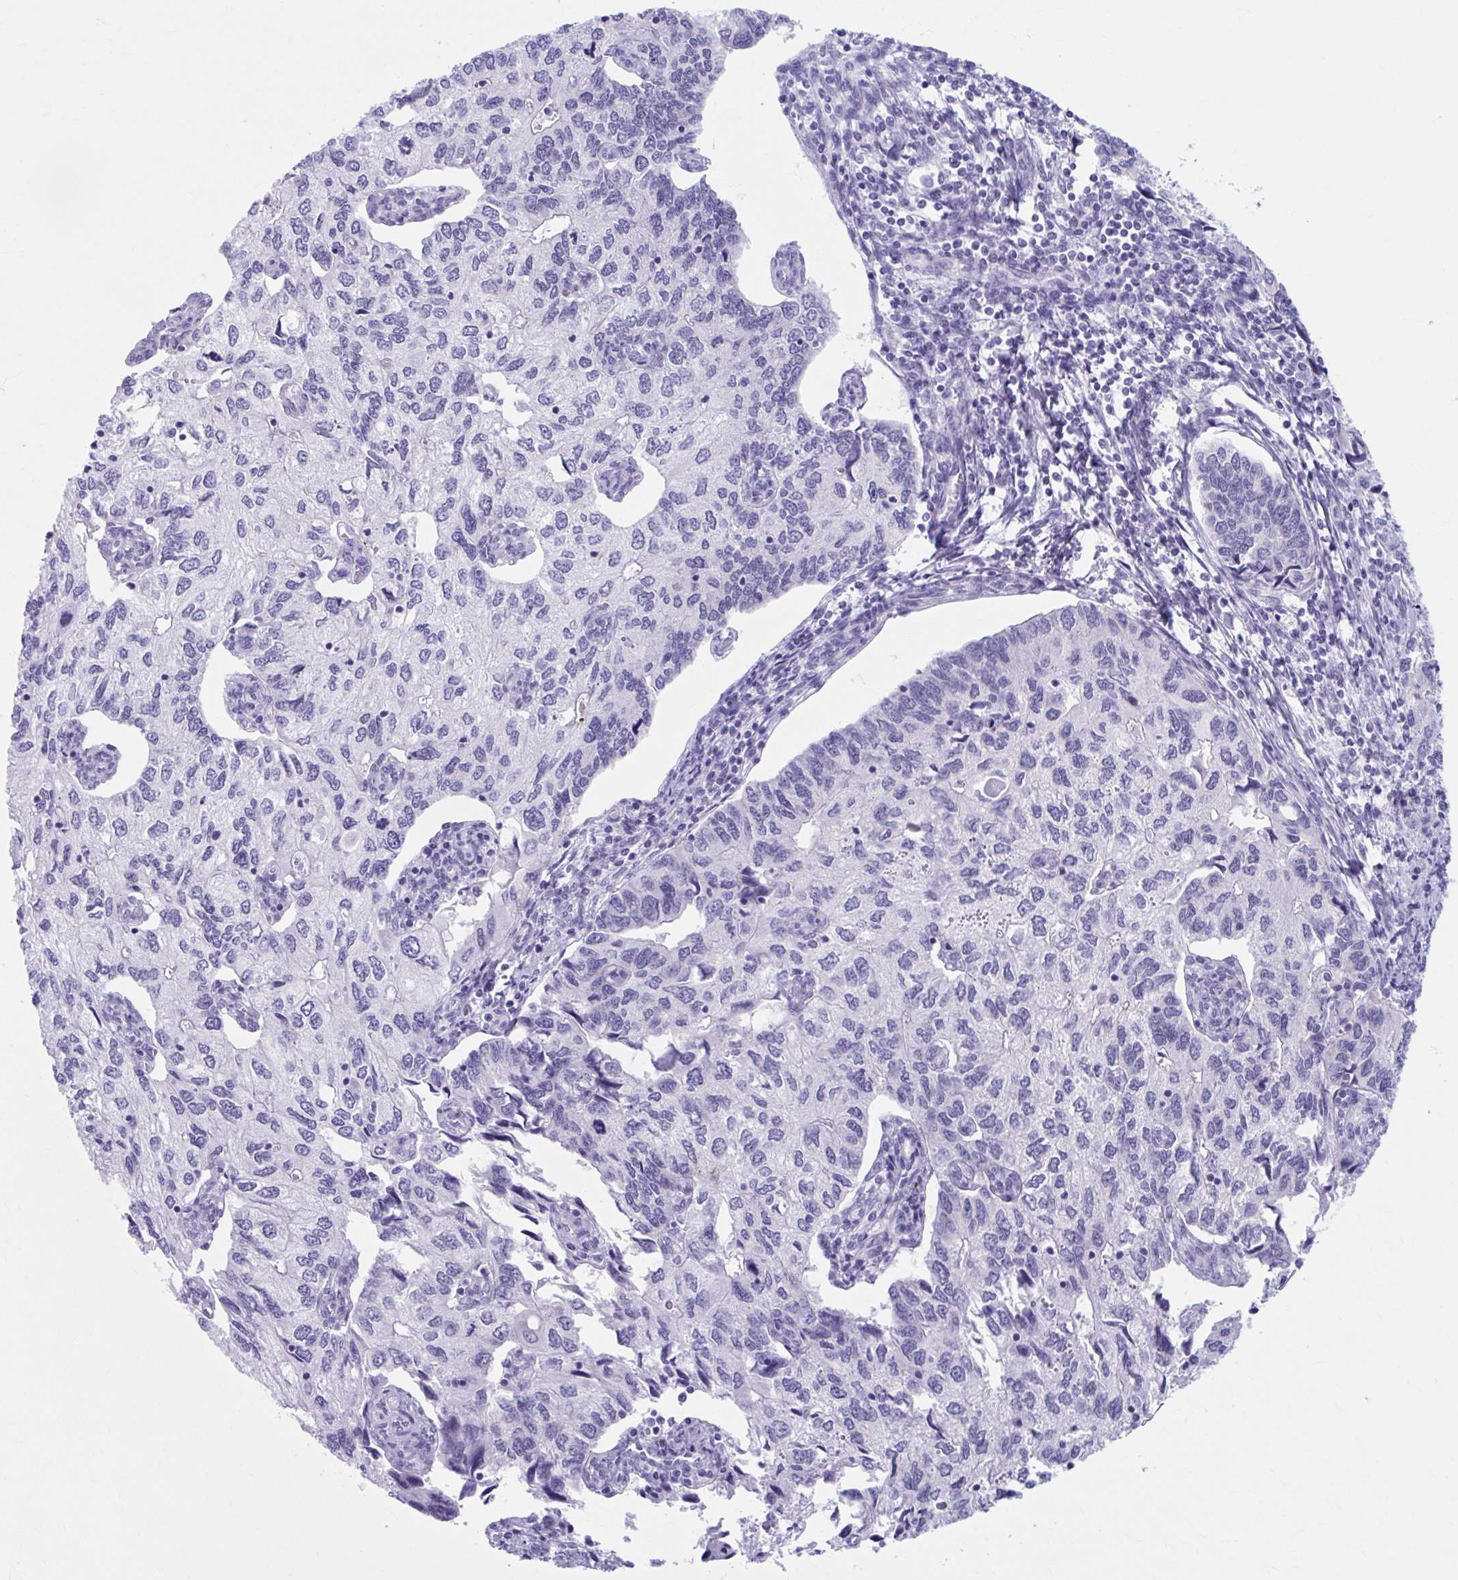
{"staining": {"intensity": "negative", "quantity": "none", "location": "none"}, "tissue": "endometrial cancer", "cell_type": "Tumor cells", "image_type": "cancer", "snomed": [{"axis": "morphology", "description": "Carcinoma, NOS"}, {"axis": "topography", "description": "Uterus"}], "caption": "The micrograph displays no significant expression in tumor cells of endometrial cancer (carcinoma).", "gene": "KCNE2", "patient": {"sex": "female", "age": 76}}